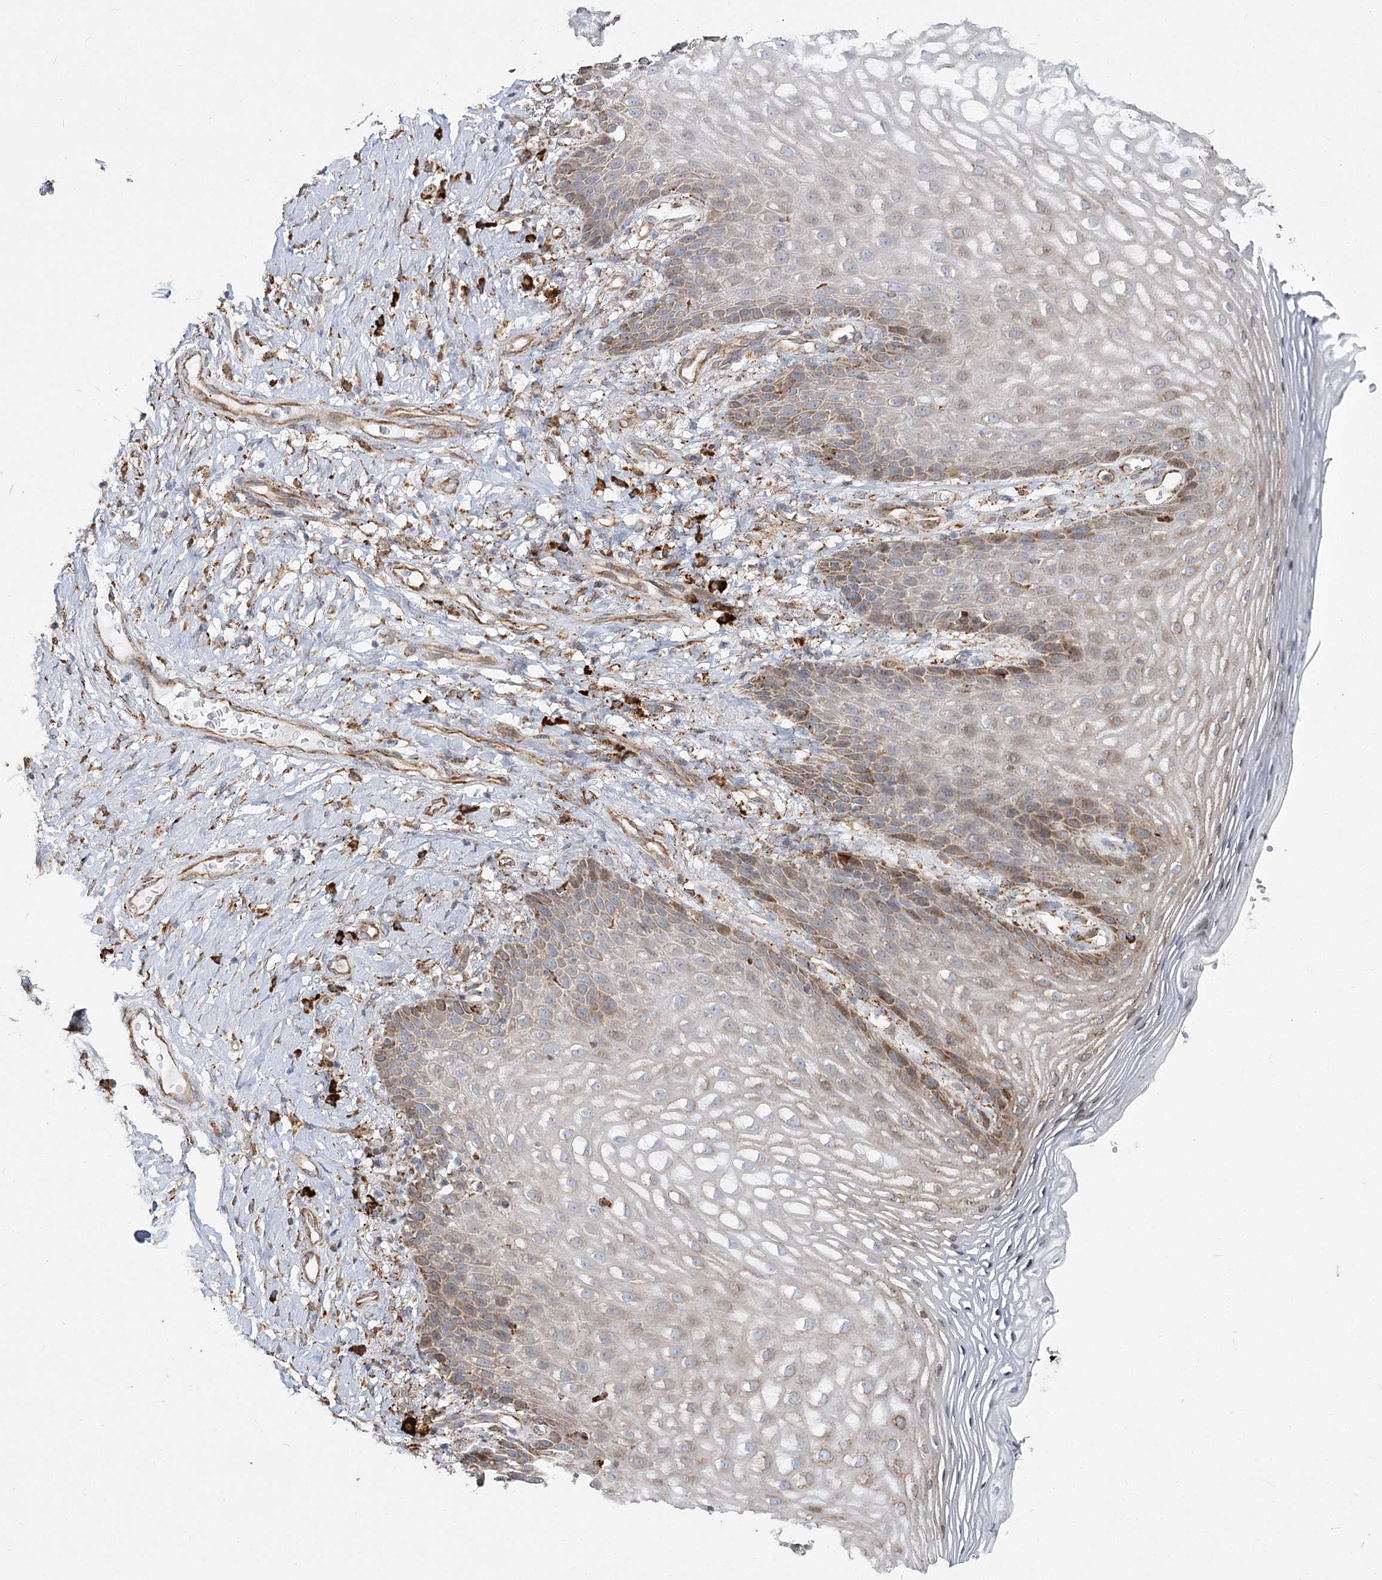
{"staining": {"intensity": "moderate", "quantity": "<25%", "location": "cytoplasmic/membranous"}, "tissue": "vagina", "cell_type": "Squamous epithelial cells", "image_type": "normal", "snomed": [{"axis": "morphology", "description": "Normal tissue, NOS"}, {"axis": "topography", "description": "Vagina"}], "caption": "The histopathology image reveals staining of benign vagina, revealing moderate cytoplasmic/membranous protein positivity (brown color) within squamous epithelial cells.", "gene": "NHLRC2", "patient": {"sex": "female", "age": 60}}